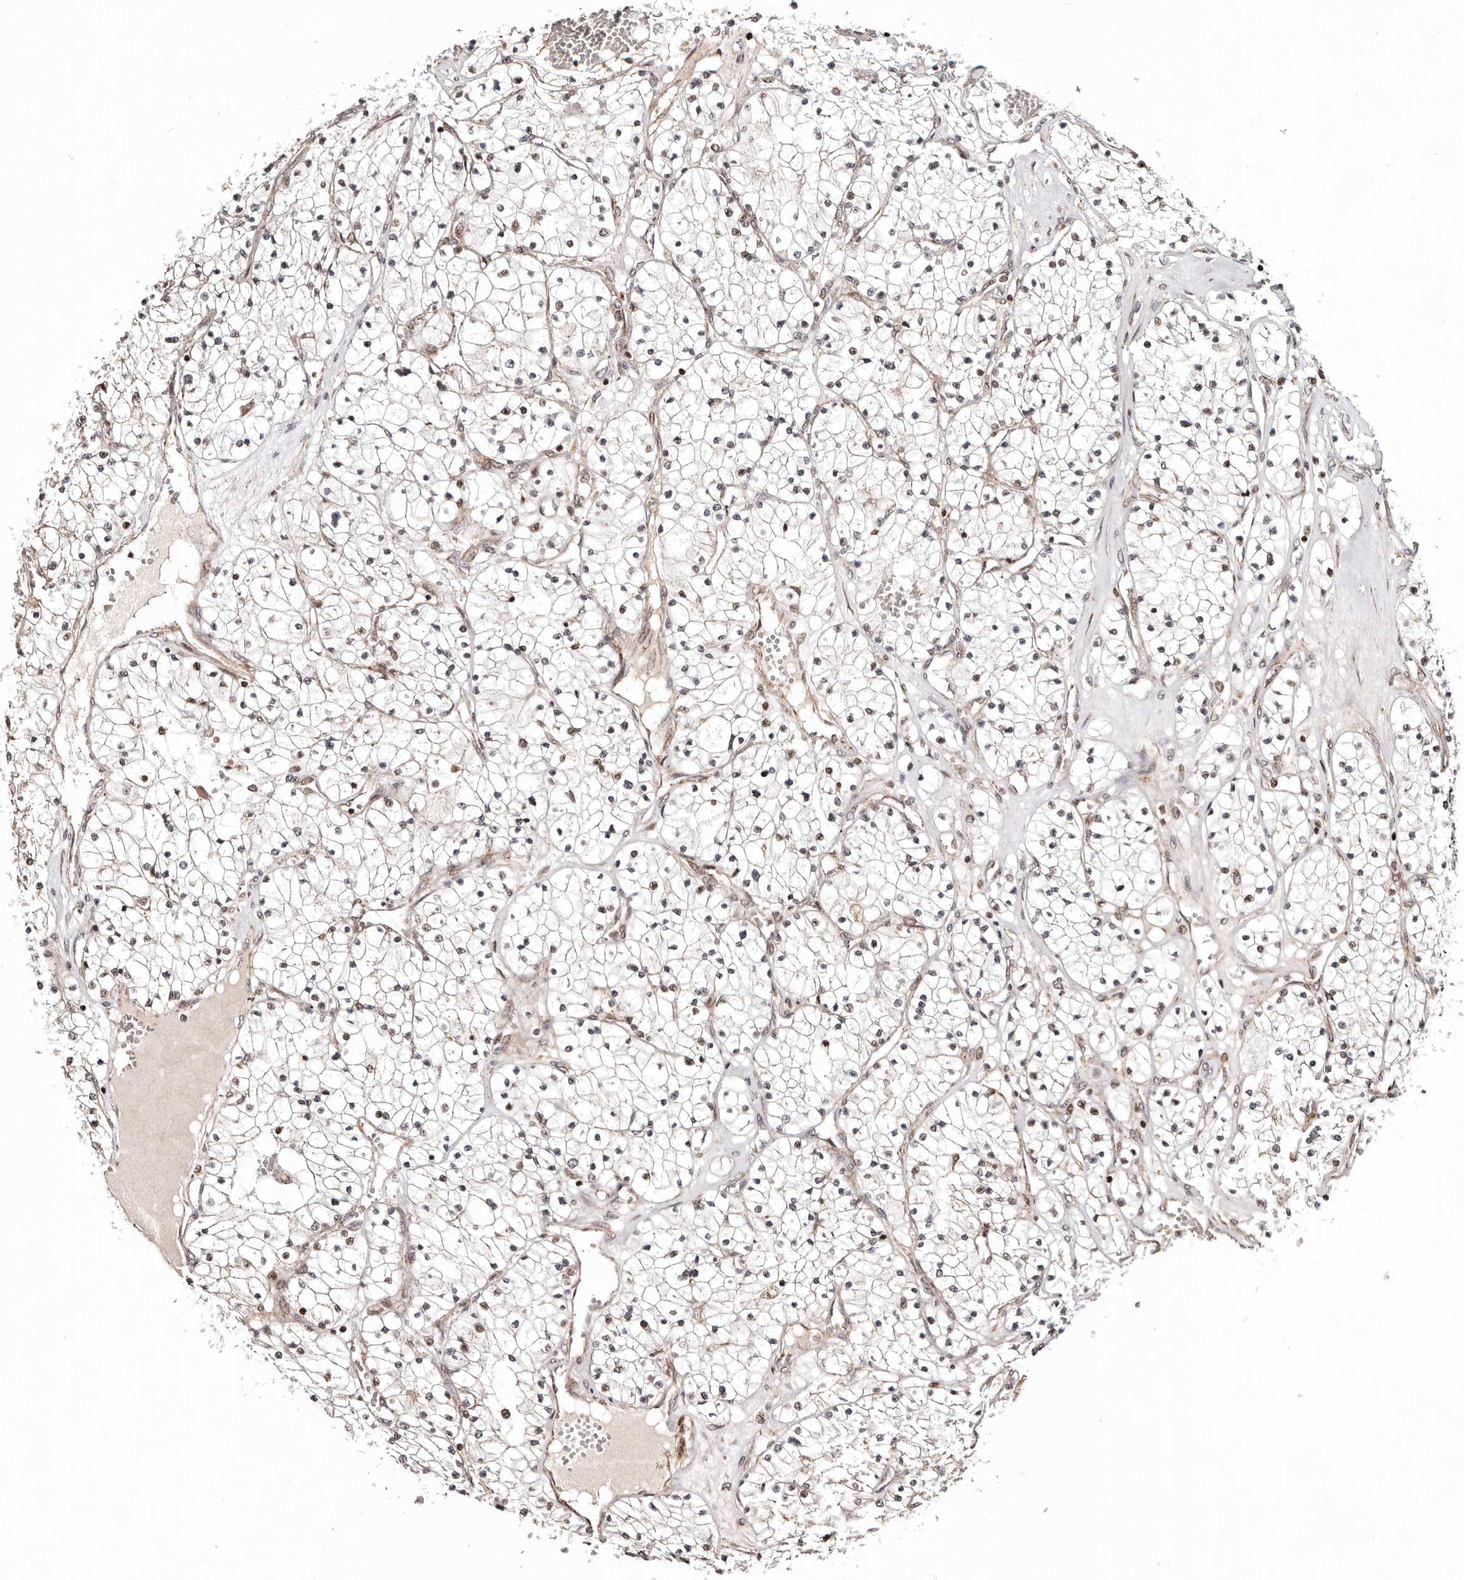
{"staining": {"intensity": "weak", "quantity": "<25%", "location": "cytoplasmic/membranous,nuclear"}, "tissue": "renal cancer", "cell_type": "Tumor cells", "image_type": "cancer", "snomed": [{"axis": "morphology", "description": "Normal tissue, NOS"}, {"axis": "morphology", "description": "Adenocarcinoma, NOS"}, {"axis": "topography", "description": "Kidney"}], "caption": "A photomicrograph of human renal cancer is negative for staining in tumor cells. (Stains: DAB immunohistochemistry with hematoxylin counter stain, Microscopy: brightfield microscopy at high magnification).", "gene": "HIVEP3", "patient": {"sex": "male", "age": 68}}